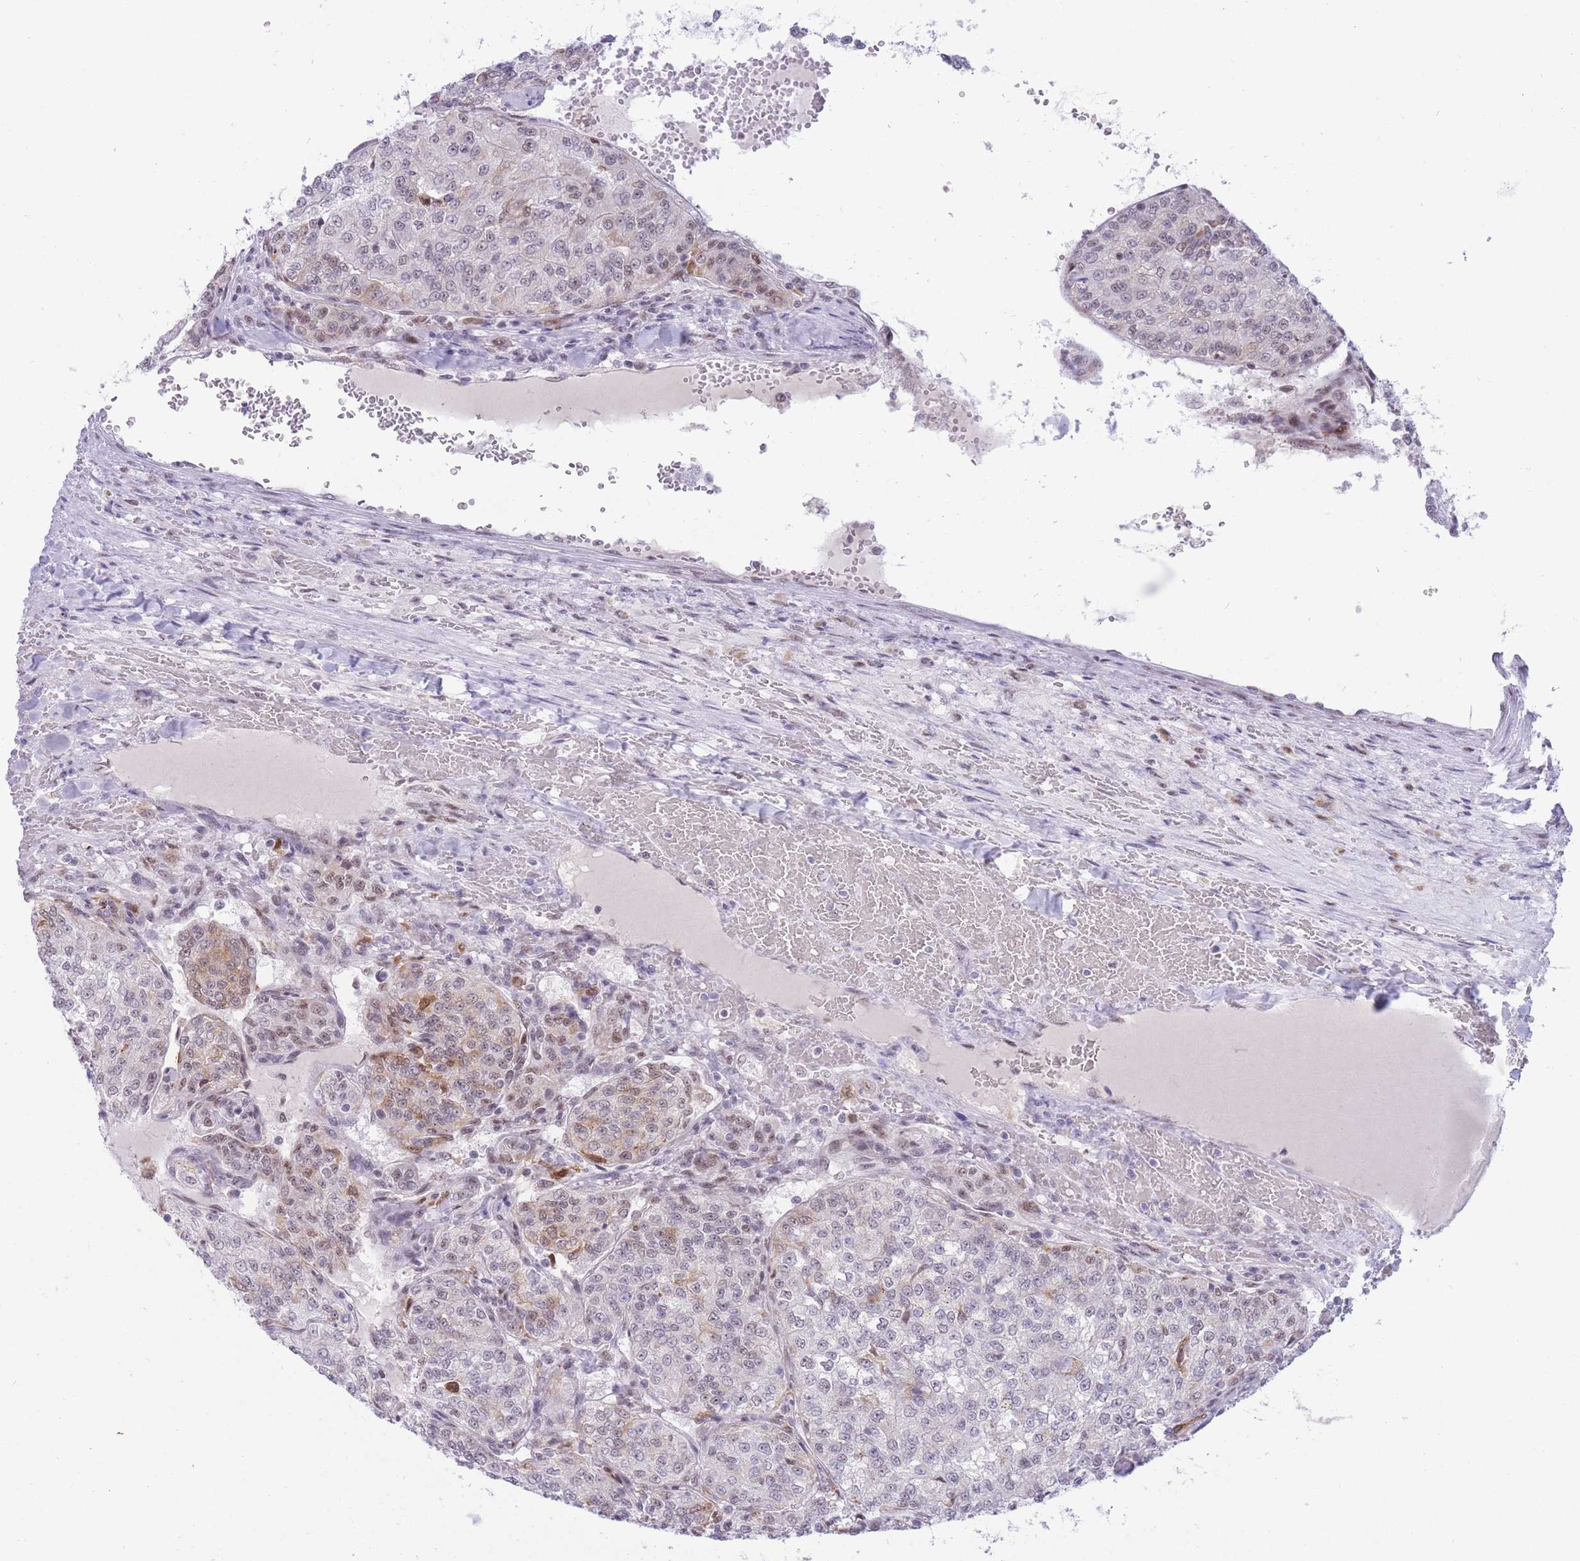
{"staining": {"intensity": "weak", "quantity": "25%-75%", "location": "cytoplasmic/membranous,nuclear"}, "tissue": "renal cancer", "cell_type": "Tumor cells", "image_type": "cancer", "snomed": [{"axis": "morphology", "description": "Adenocarcinoma, NOS"}, {"axis": "topography", "description": "Kidney"}], "caption": "A histopathology image of human renal cancer (adenocarcinoma) stained for a protein exhibits weak cytoplasmic/membranous and nuclear brown staining in tumor cells.", "gene": "CYP2B6", "patient": {"sex": "female", "age": 63}}